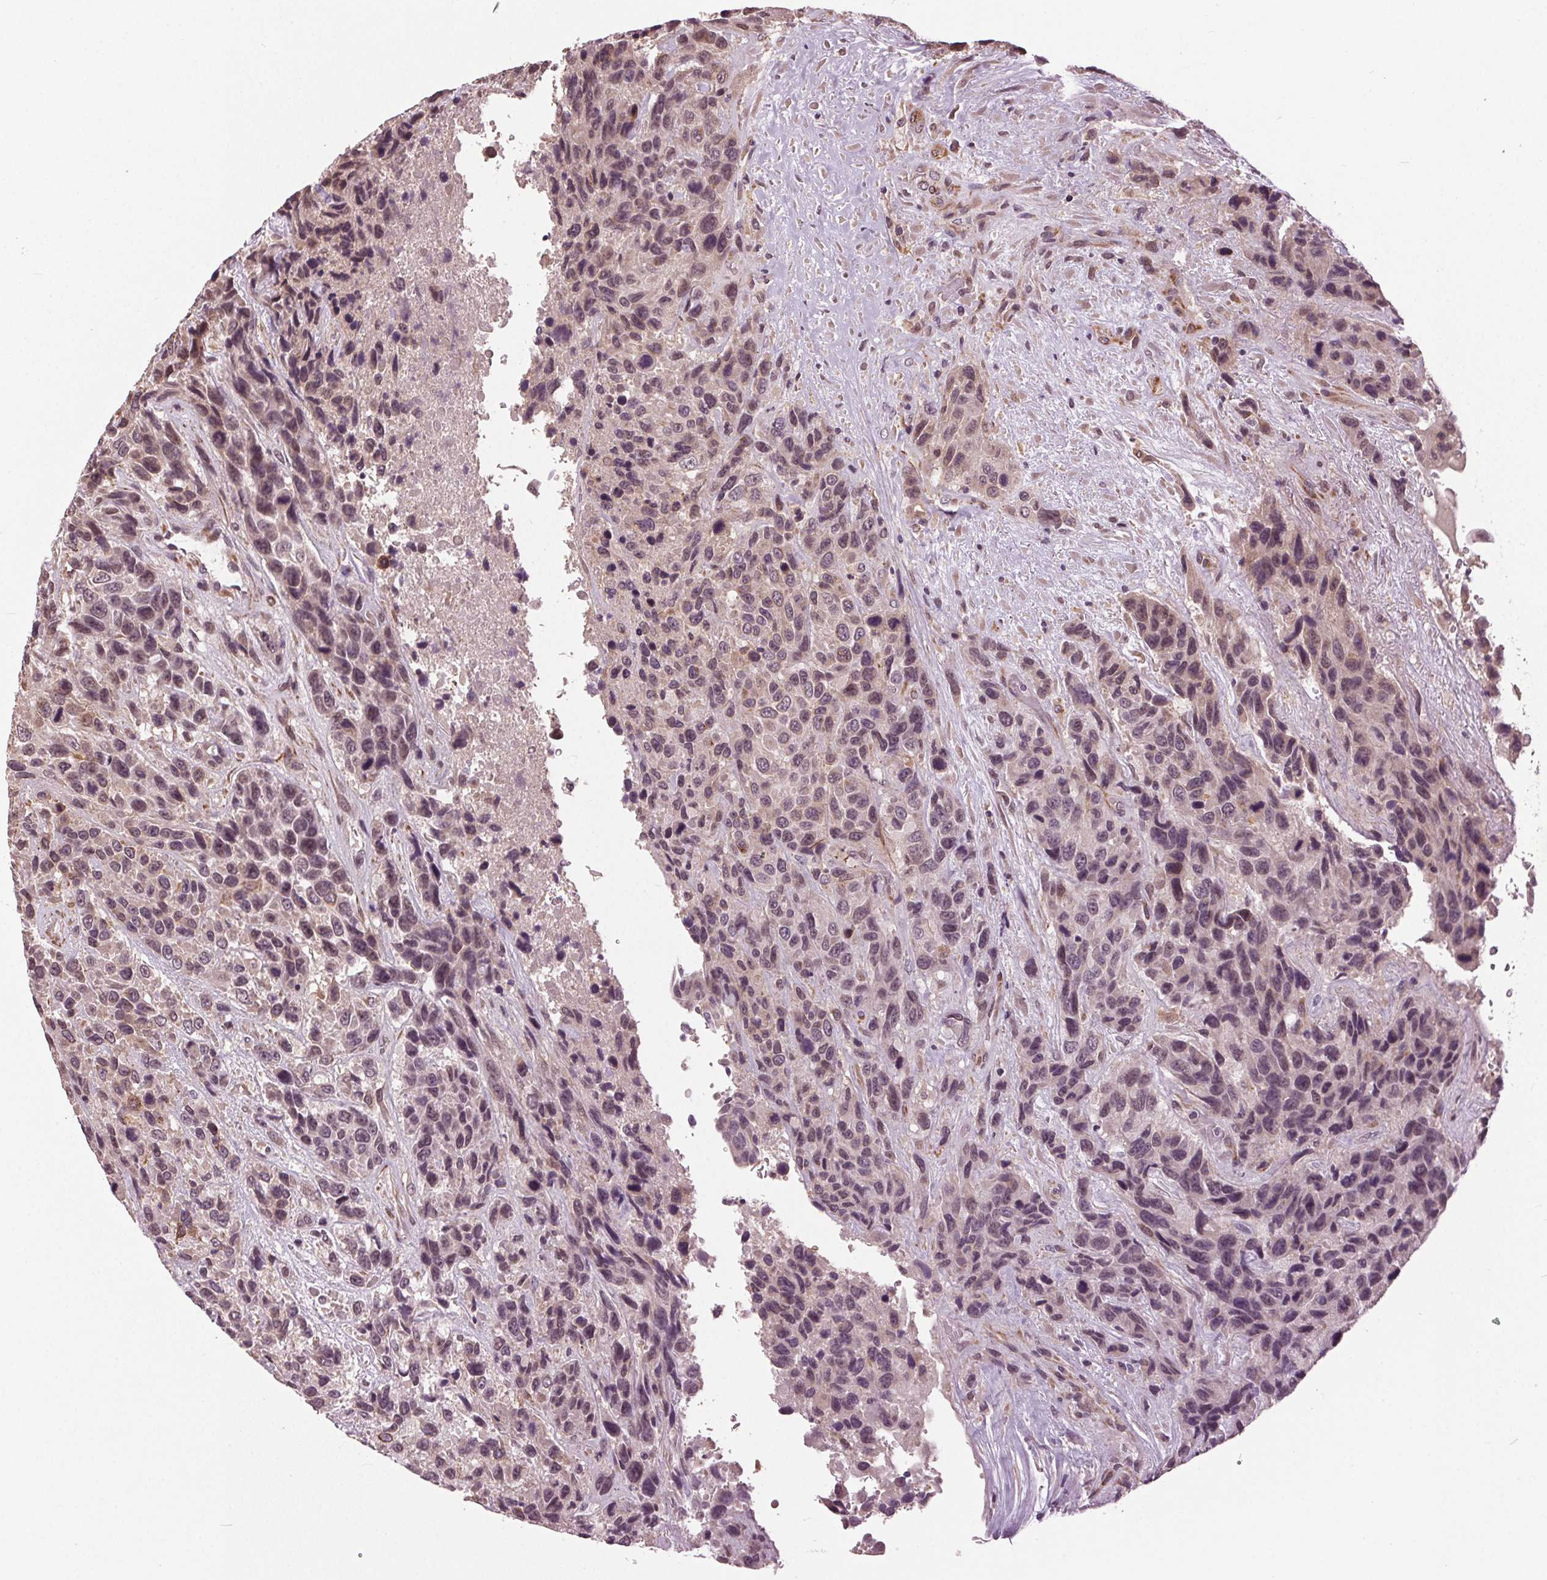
{"staining": {"intensity": "weak", "quantity": "<25%", "location": "nuclear"}, "tissue": "urothelial cancer", "cell_type": "Tumor cells", "image_type": "cancer", "snomed": [{"axis": "morphology", "description": "Urothelial carcinoma, High grade"}, {"axis": "topography", "description": "Urinary bladder"}], "caption": "This is an immunohistochemistry (IHC) image of human urothelial cancer. There is no positivity in tumor cells.", "gene": "BSDC1", "patient": {"sex": "female", "age": 70}}